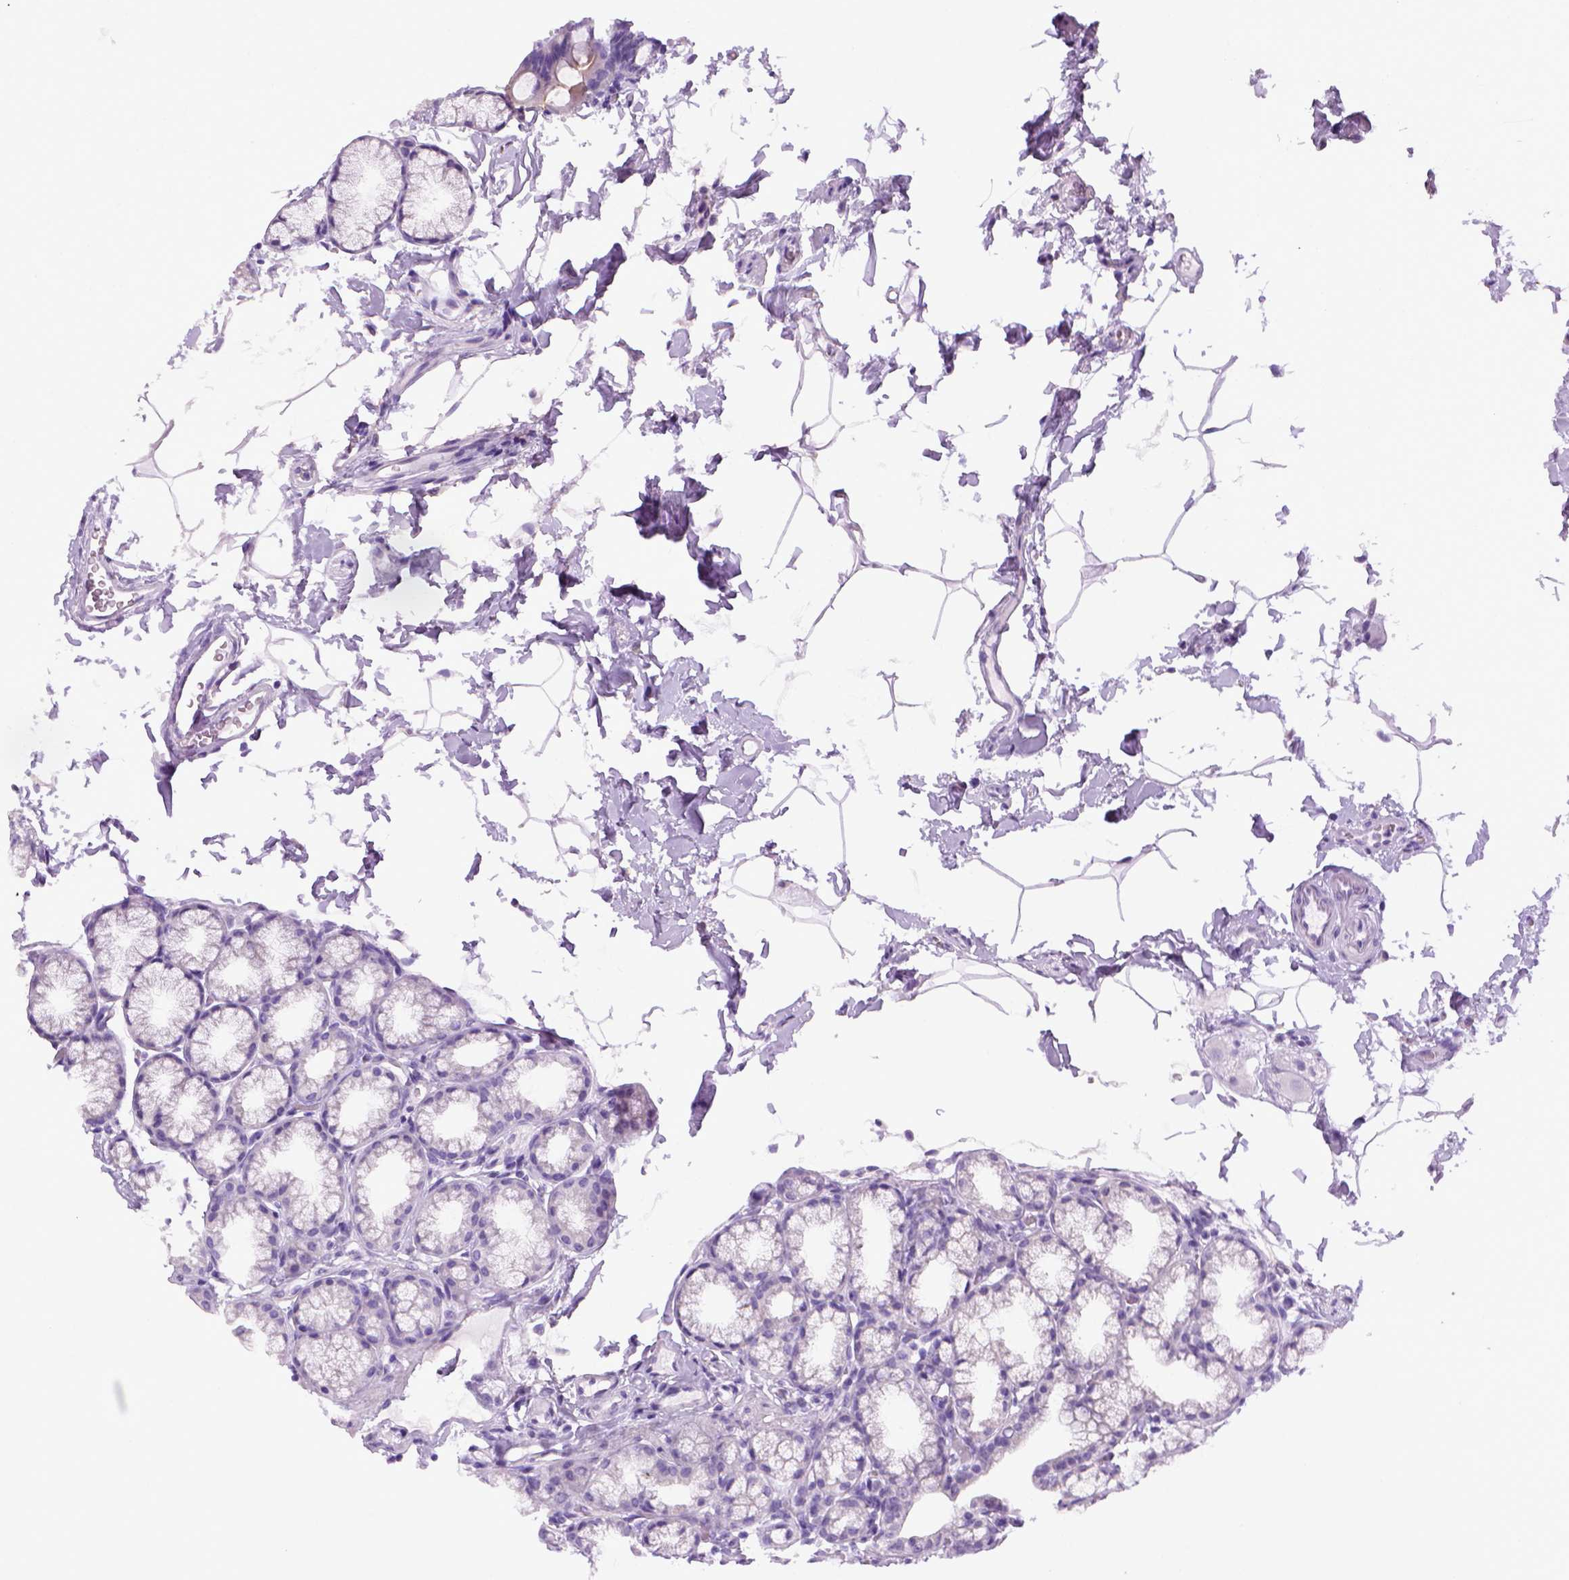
{"staining": {"intensity": "negative", "quantity": "none", "location": "none"}, "tissue": "duodenum", "cell_type": "Glandular cells", "image_type": "normal", "snomed": [{"axis": "morphology", "description": "Normal tissue, NOS"}, {"axis": "topography", "description": "Pancreas"}, {"axis": "topography", "description": "Duodenum"}], "caption": "Unremarkable duodenum was stained to show a protein in brown. There is no significant positivity in glandular cells. (DAB (3,3'-diaminobenzidine) IHC visualized using brightfield microscopy, high magnification).", "gene": "SGCG", "patient": {"sex": "male", "age": 59}}